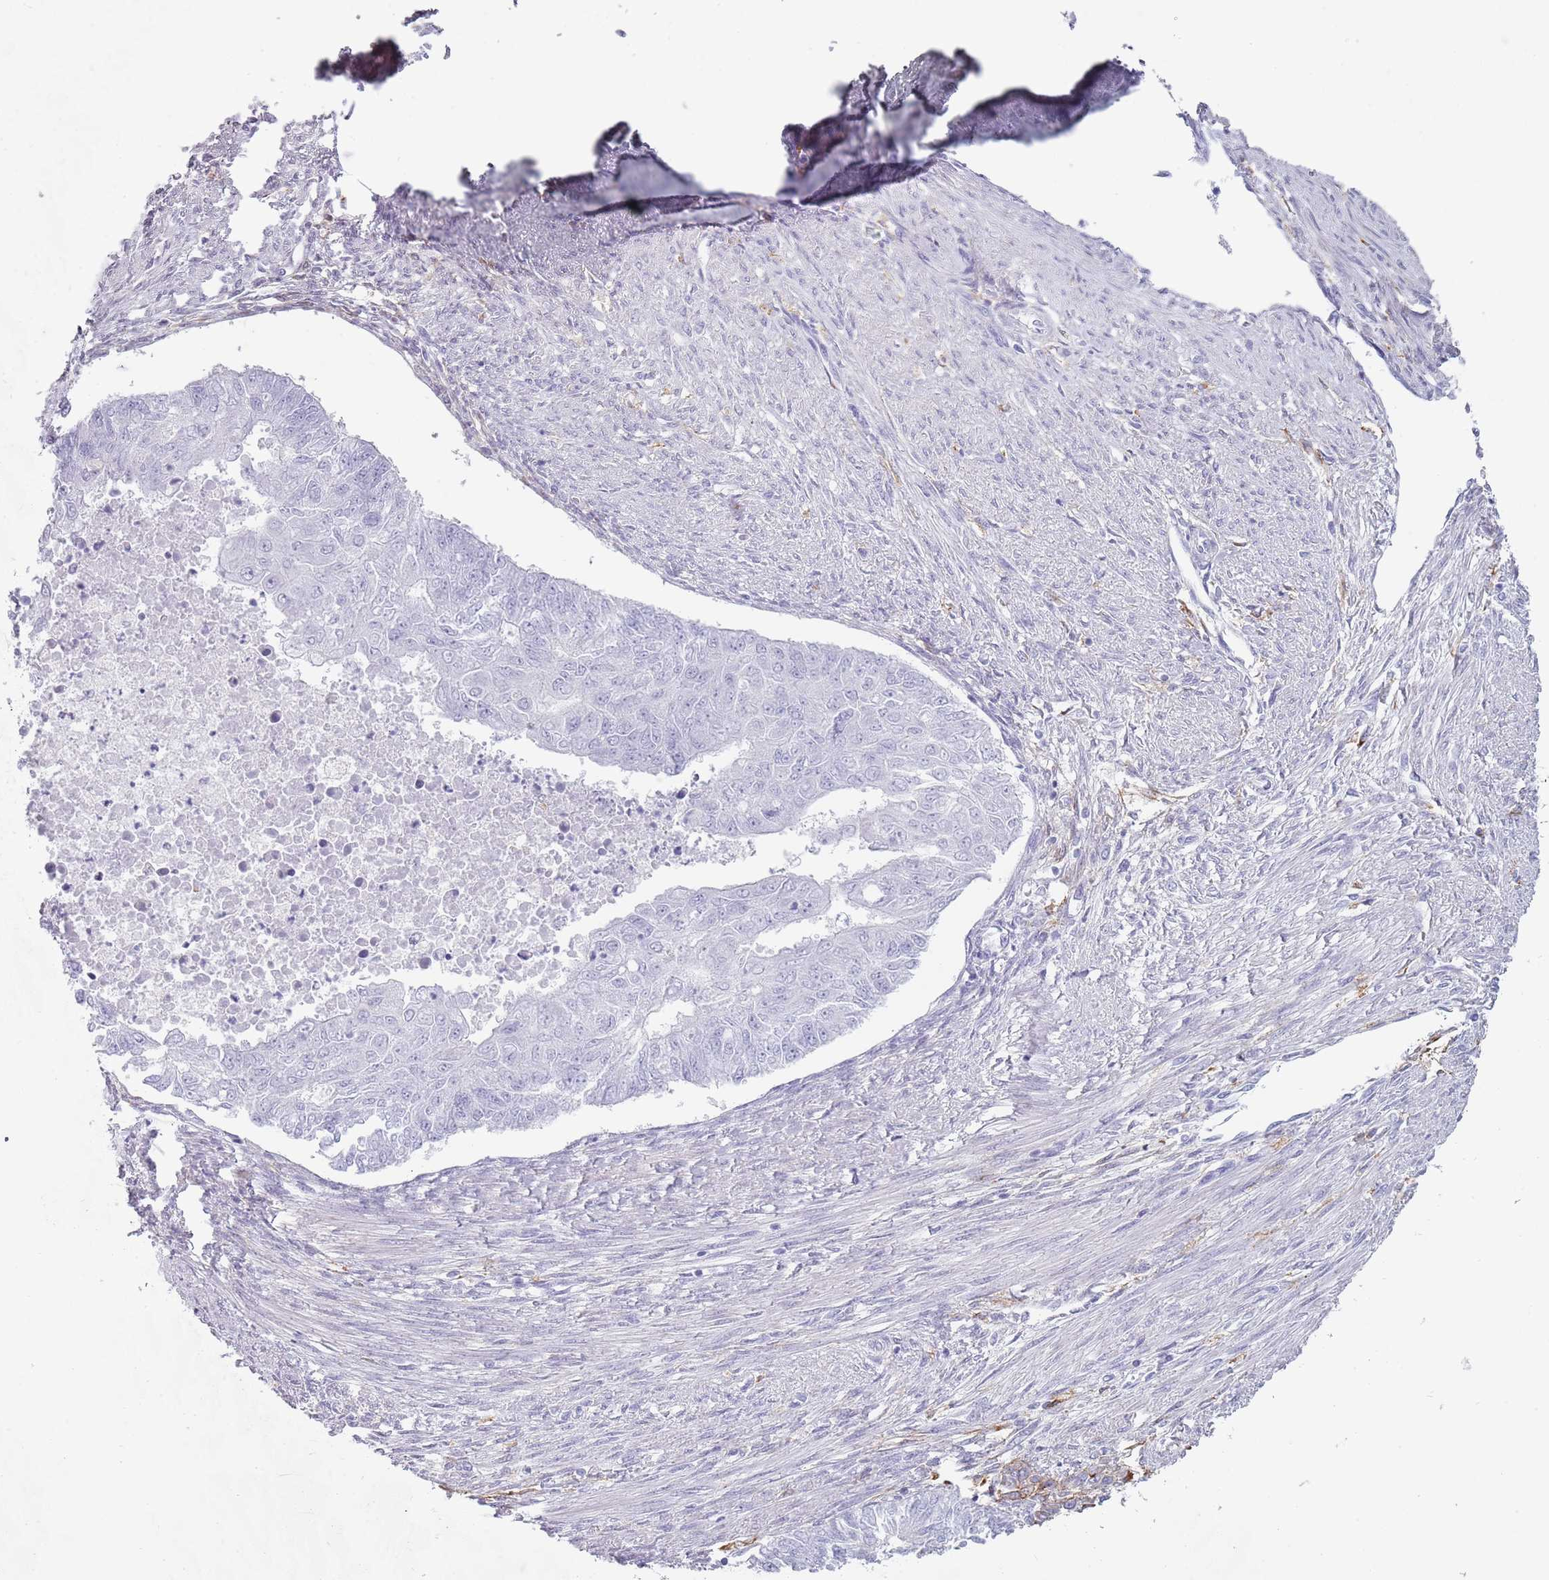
{"staining": {"intensity": "negative", "quantity": "none", "location": "none"}, "tissue": "endometrial cancer", "cell_type": "Tumor cells", "image_type": "cancer", "snomed": [{"axis": "morphology", "description": "Adenocarcinoma, NOS"}, {"axis": "topography", "description": "Endometrium"}], "caption": "High magnification brightfield microscopy of adenocarcinoma (endometrial) stained with DAB (brown) and counterstained with hematoxylin (blue): tumor cells show no significant staining. (Brightfield microscopy of DAB immunohistochemistry (IHC) at high magnification).", "gene": "COLEC12", "patient": {"sex": "female", "age": 32}}